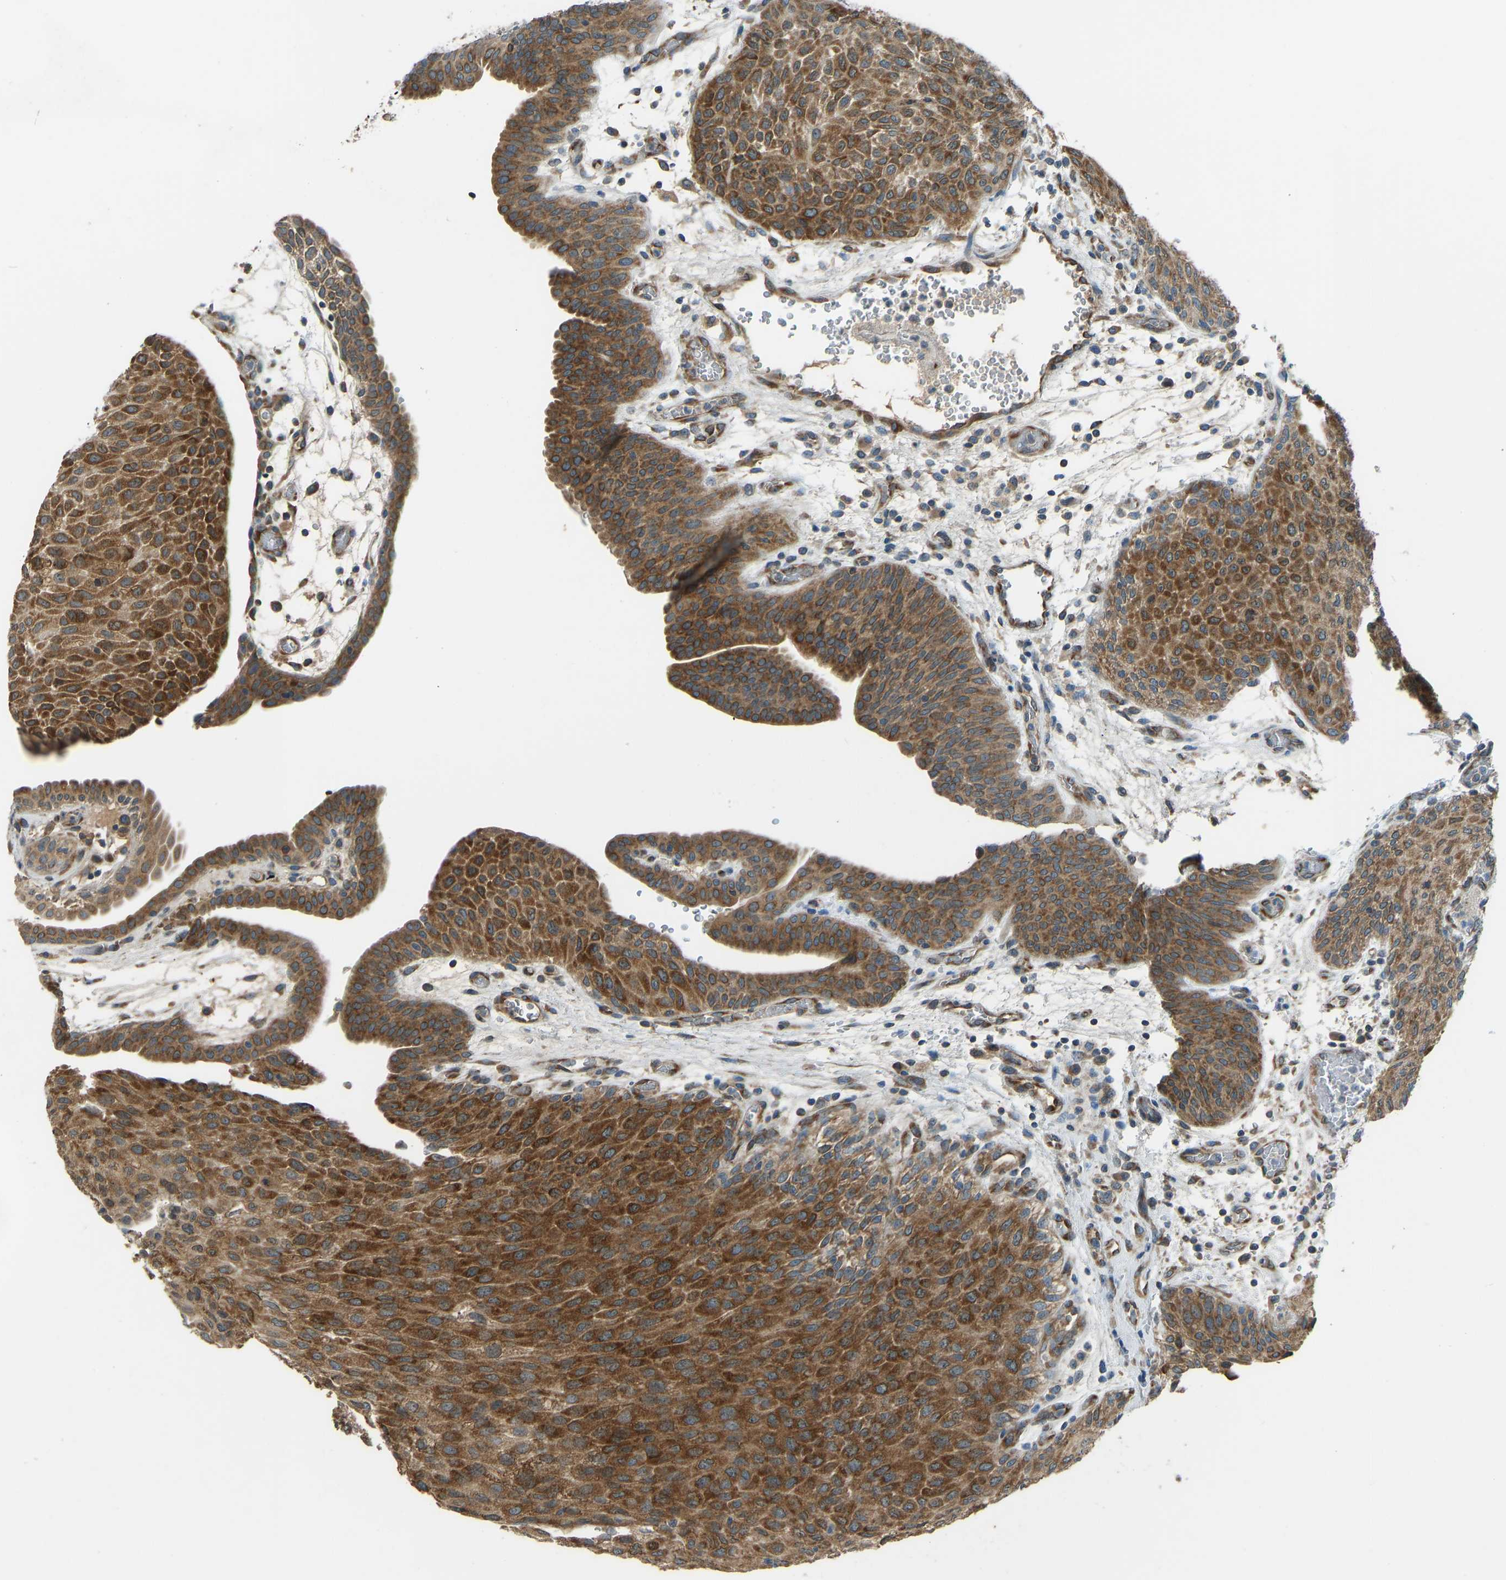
{"staining": {"intensity": "strong", "quantity": ">75%", "location": "cytoplasmic/membranous"}, "tissue": "urothelial cancer", "cell_type": "Tumor cells", "image_type": "cancer", "snomed": [{"axis": "morphology", "description": "Urothelial carcinoma, Low grade"}, {"axis": "morphology", "description": "Urothelial carcinoma, High grade"}, {"axis": "topography", "description": "Urinary bladder"}], "caption": "Human low-grade urothelial carcinoma stained with a brown dye demonstrates strong cytoplasmic/membranous positive expression in approximately >75% of tumor cells.", "gene": "STAU2", "patient": {"sex": "male", "age": 35}}